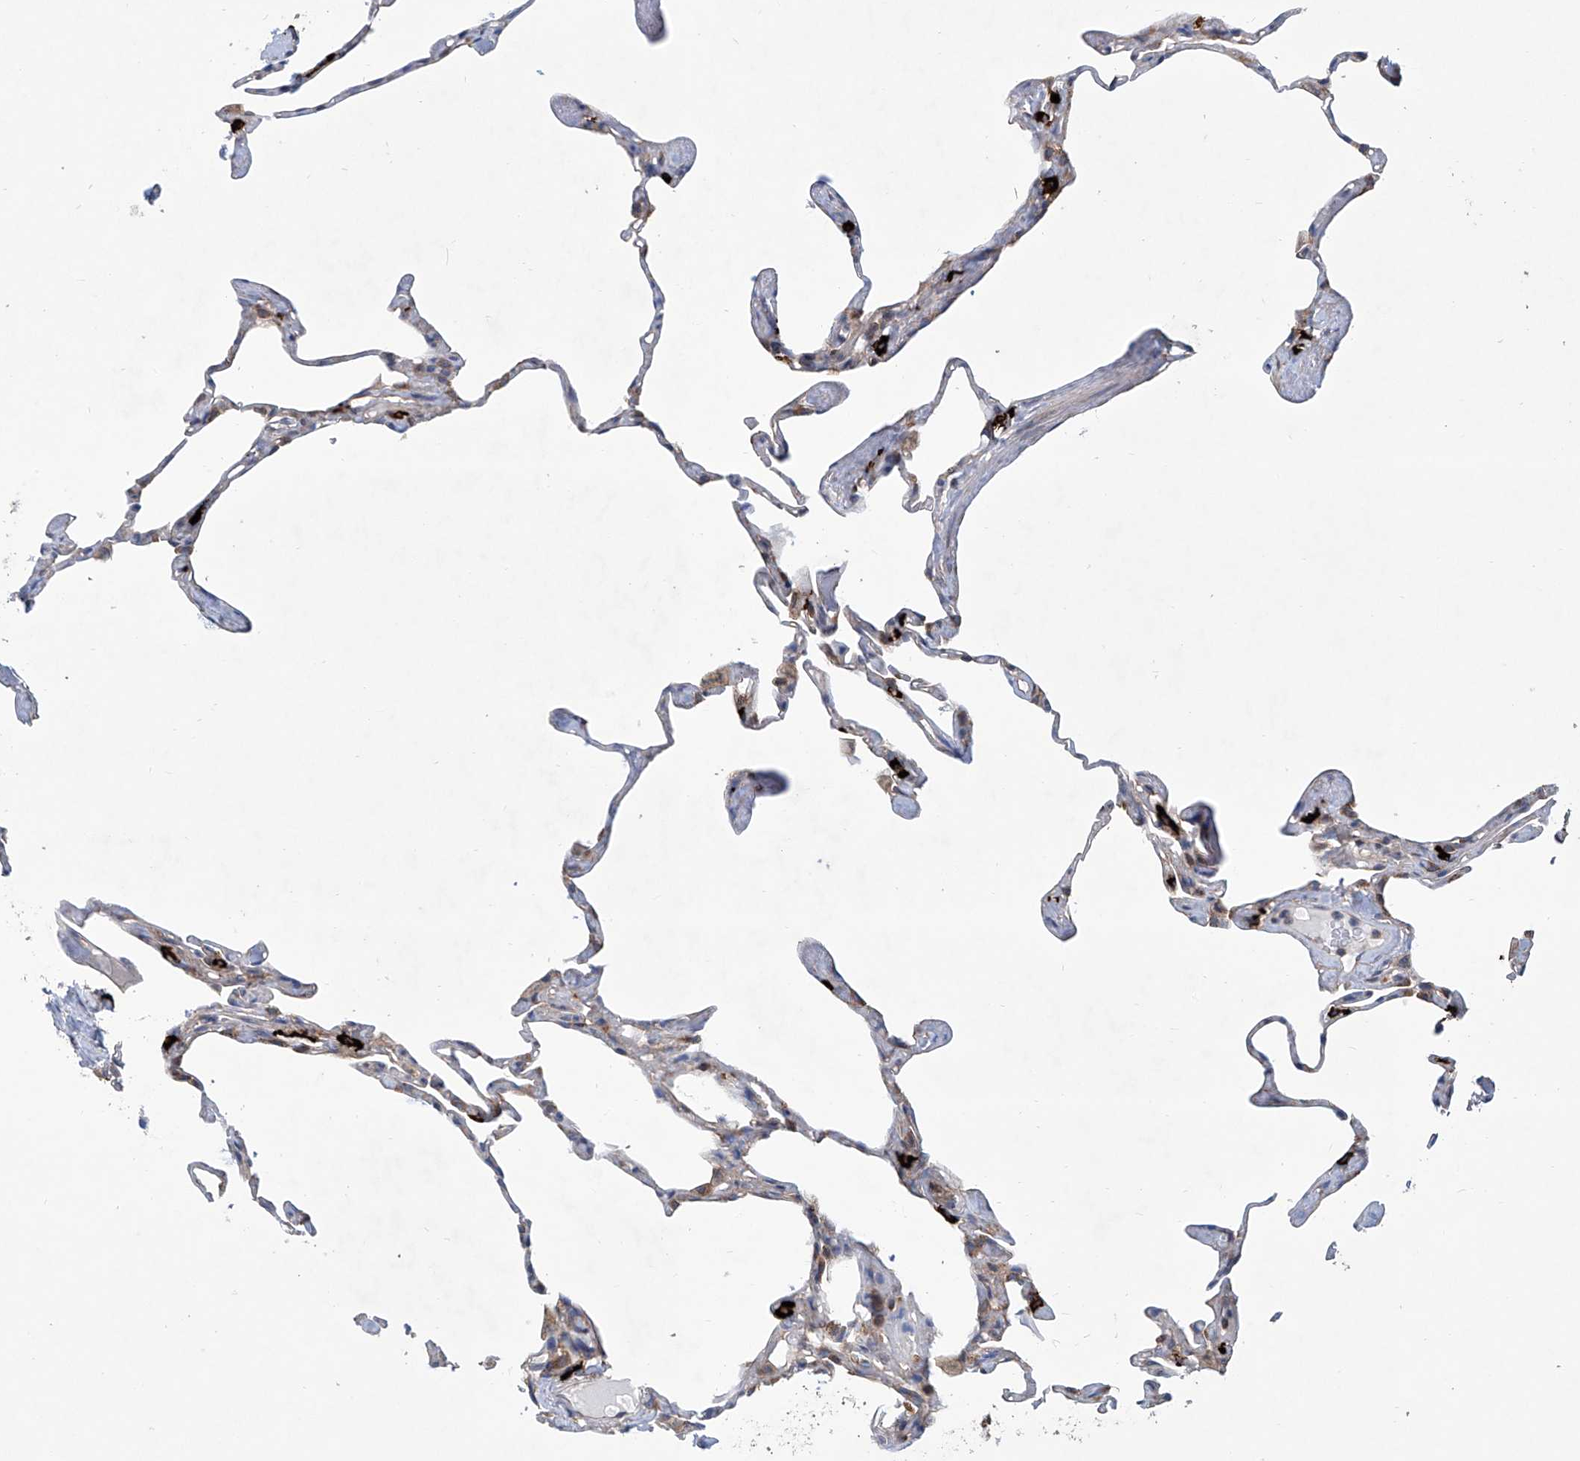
{"staining": {"intensity": "weak", "quantity": "<25%", "location": "cytoplasmic/membranous"}, "tissue": "lung", "cell_type": "Alveolar cells", "image_type": "normal", "snomed": [{"axis": "morphology", "description": "Normal tissue, NOS"}, {"axis": "topography", "description": "Lung"}], "caption": "High power microscopy photomicrograph of an immunohistochemistry (IHC) histopathology image of benign lung, revealing no significant positivity in alveolar cells.", "gene": "SENP2", "patient": {"sex": "male", "age": 65}}